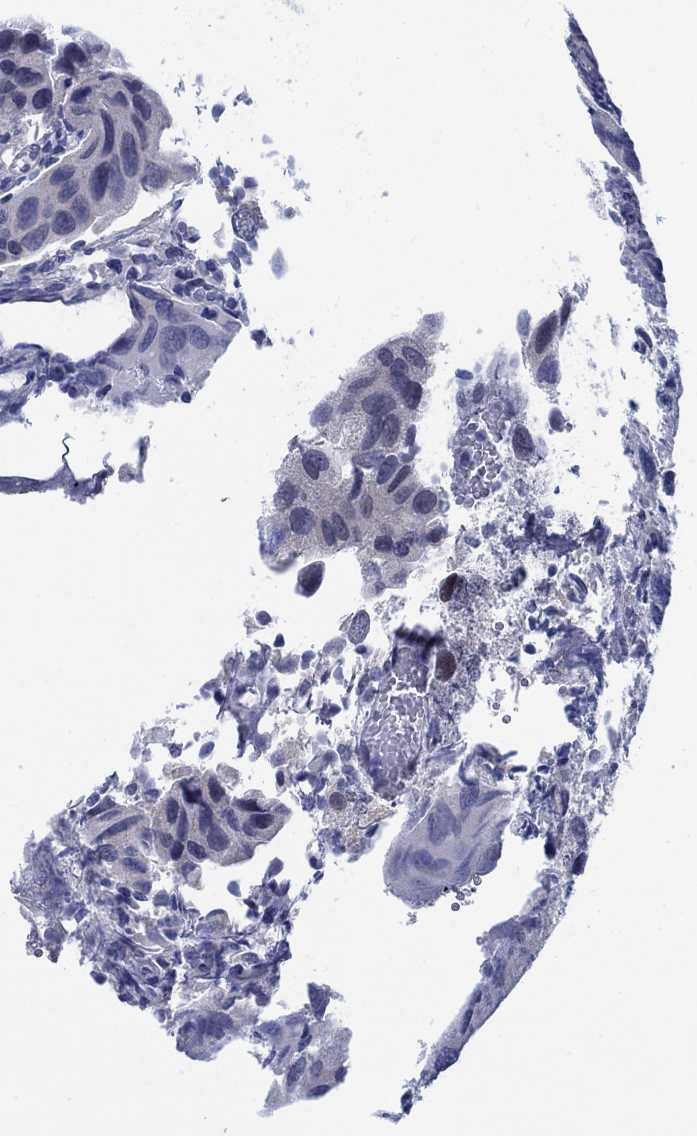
{"staining": {"intensity": "negative", "quantity": "none", "location": "none"}, "tissue": "urothelial cancer", "cell_type": "Tumor cells", "image_type": "cancer", "snomed": [{"axis": "morphology", "description": "Urothelial carcinoma, High grade"}, {"axis": "topography", "description": "Urinary bladder"}], "caption": "Immunohistochemistry (IHC) micrograph of neoplastic tissue: human high-grade urothelial carcinoma stained with DAB (3,3'-diaminobenzidine) displays no significant protein staining in tumor cells. (IHC, brightfield microscopy, high magnification).", "gene": "NEU3", "patient": {"sex": "male", "age": 79}}